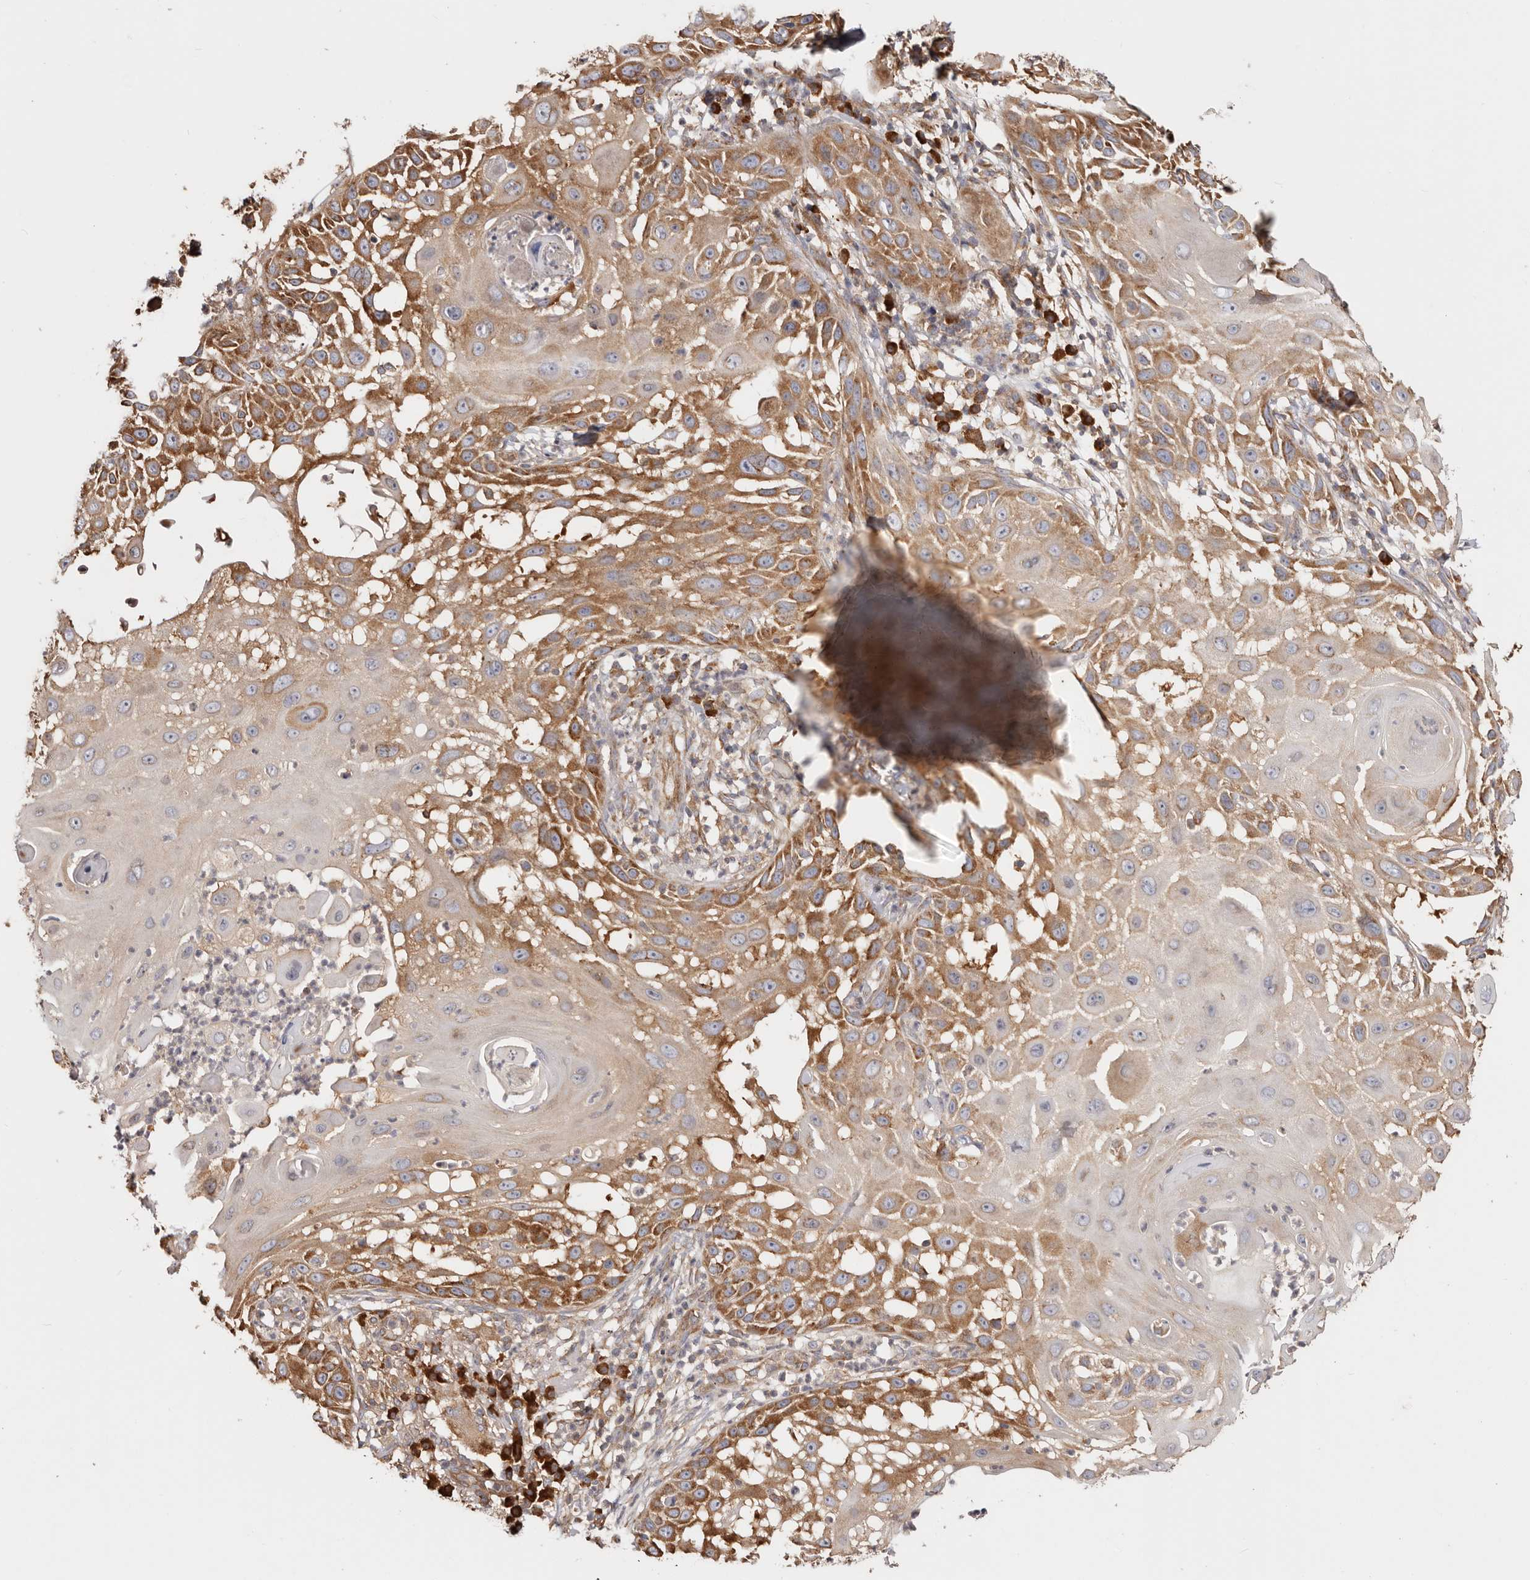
{"staining": {"intensity": "strong", "quantity": ">75%", "location": "cytoplasmic/membranous"}, "tissue": "skin cancer", "cell_type": "Tumor cells", "image_type": "cancer", "snomed": [{"axis": "morphology", "description": "Squamous cell carcinoma, NOS"}, {"axis": "topography", "description": "Skin"}], "caption": "Skin cancer (squamous cell carcinoma) stained with DAB (3,3'-diaminobenzidine) immunohistochemistry shows high levels of strong cytoplasmic/membranous staining in about >75% of tumor cells. The staining is performed using DAB brown chromogen to label protein expression. The nuclei are counter-stained blue using hematoxylin.", "gene": "EPRS1", "patient": {"sex": "female", "age": 44}}